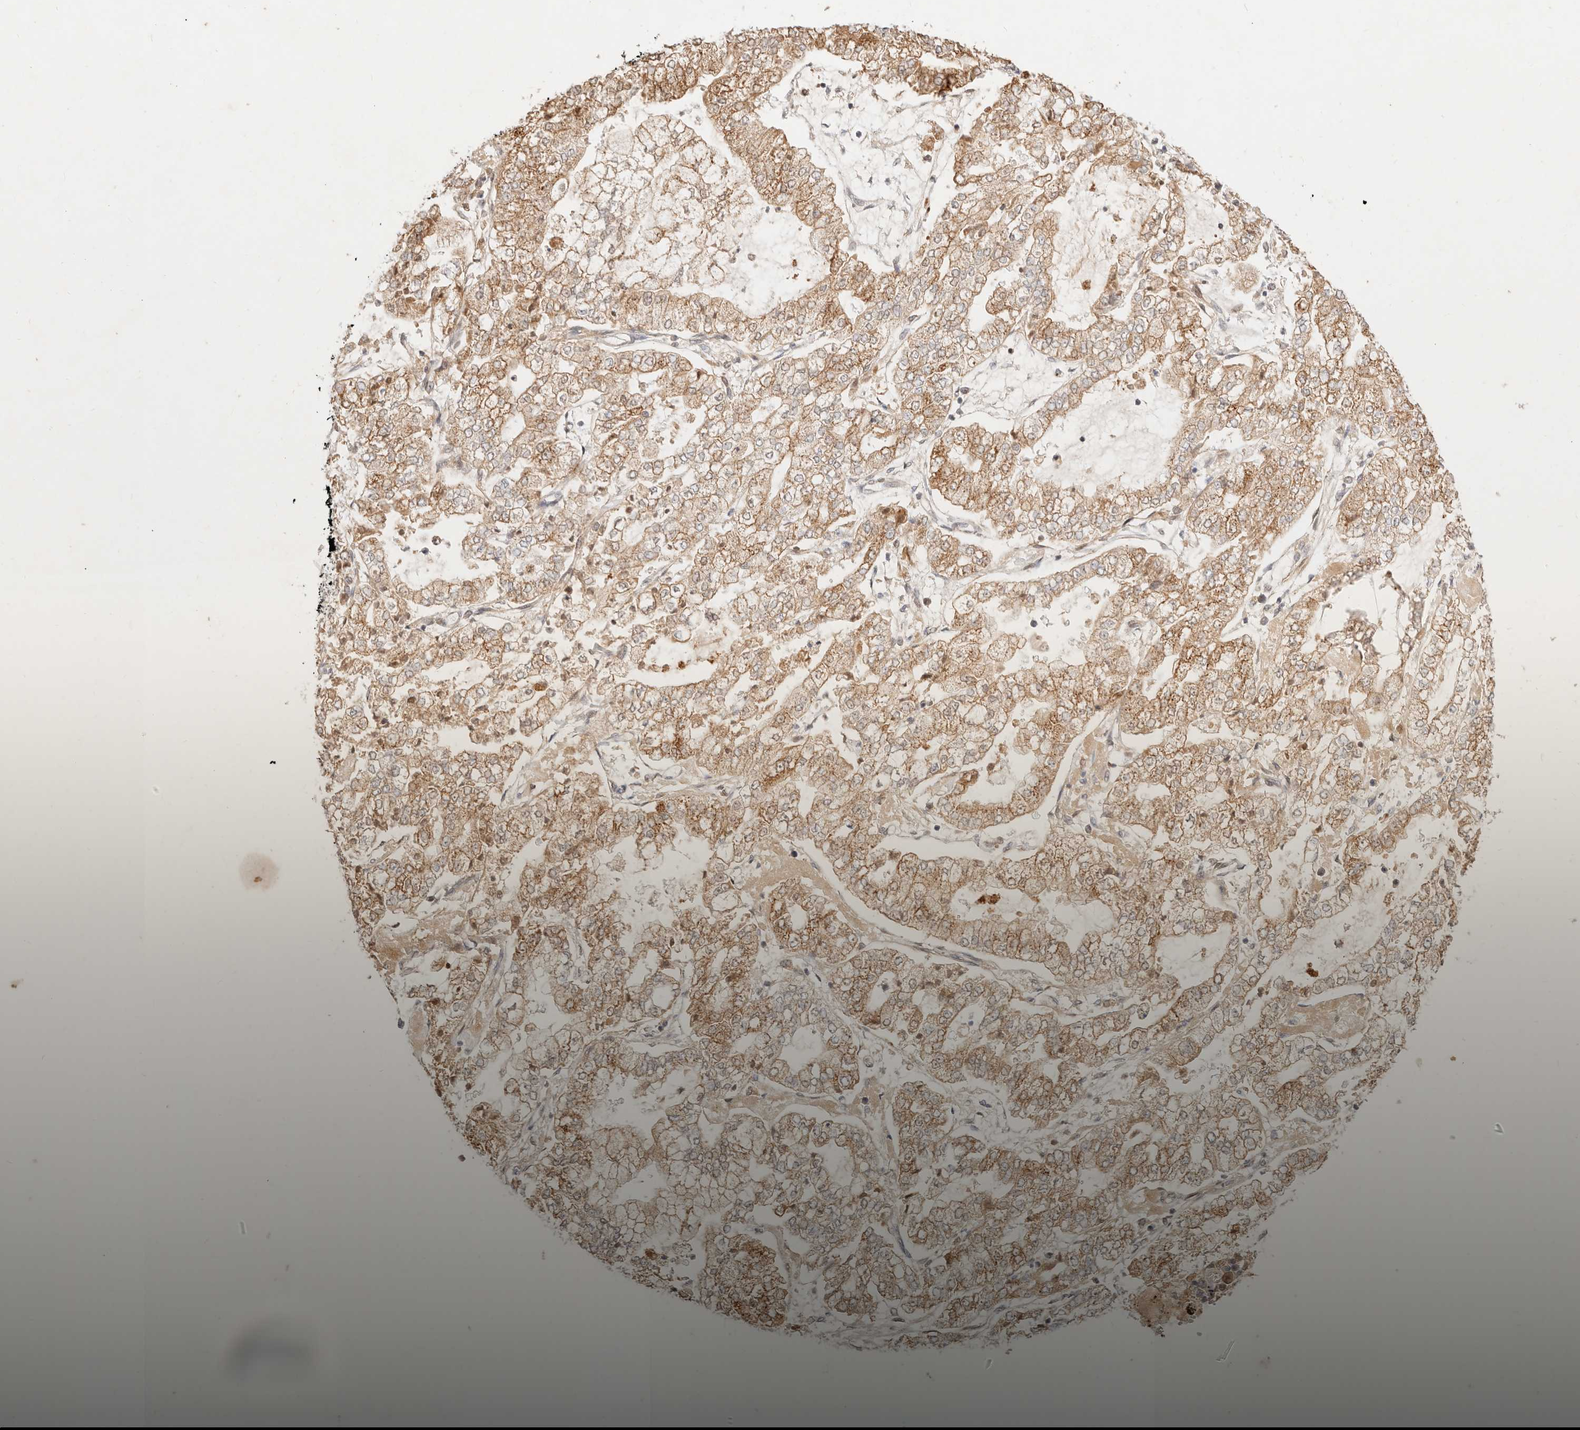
{"staining": {"intensity": "moderate", "quantity": ">75%", "location": "cytoplasmic/membranous"}, "tissue": "stomach cancer", "cell_type": "Tumor cells", "image_type": "cancer", "snomed": [{"axis": "morphology", "description": "Adenocarcinoma, NOS"}, {"axis": "topography", "description": "Stomach"}], "caption": "A medium amount of moderate cytoplasmic/membranous staining is identified in about >75% of tumor cells in stomach adenocarcinoma tissue.", "gene": "ACOX1", "patient": {"sex": "male", "age": 76}}